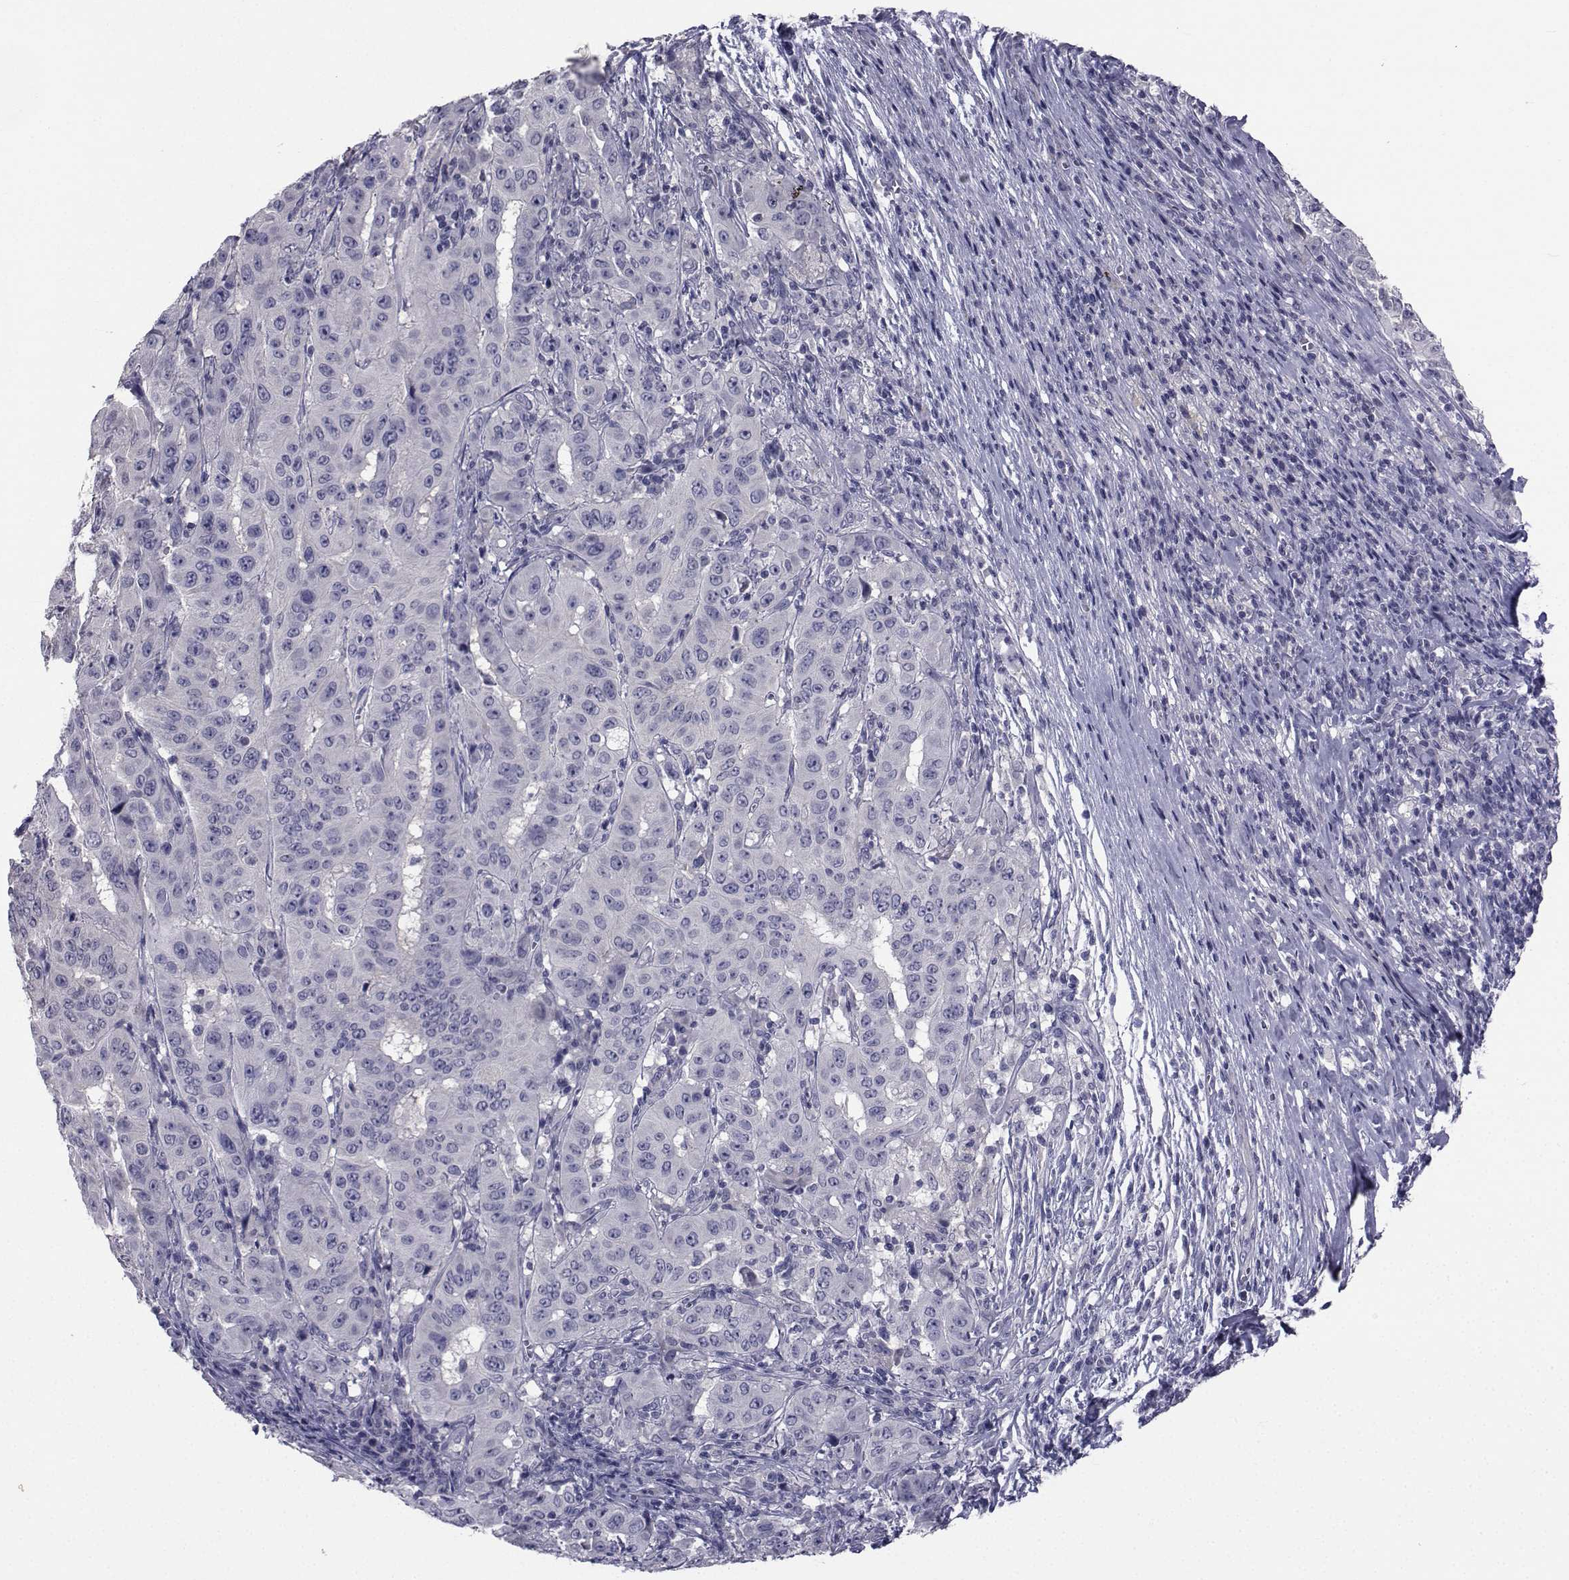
{"staining": {"intensity": "negative", "quantity": "none", "location": "none"}, "tissue": "pancreatic cancer", "cell_type": "Tumor cells", "image_type": "cancer", "snomed": [{"axis": "morphology", "description": "Adenocarcinoma, NOS"}, {"axis": "topography", "description": "Pancreas"}], "caption": "High power microscopy histopathology image of an immunohistochemistry photomicrograph of pancreatic cancer, revealing no significant positivity in tumor cells. (IHC, brightfield microscopy, high magnification).", "gene": "CHRNA1", "patient": {"sex": "male", "age": 63}}